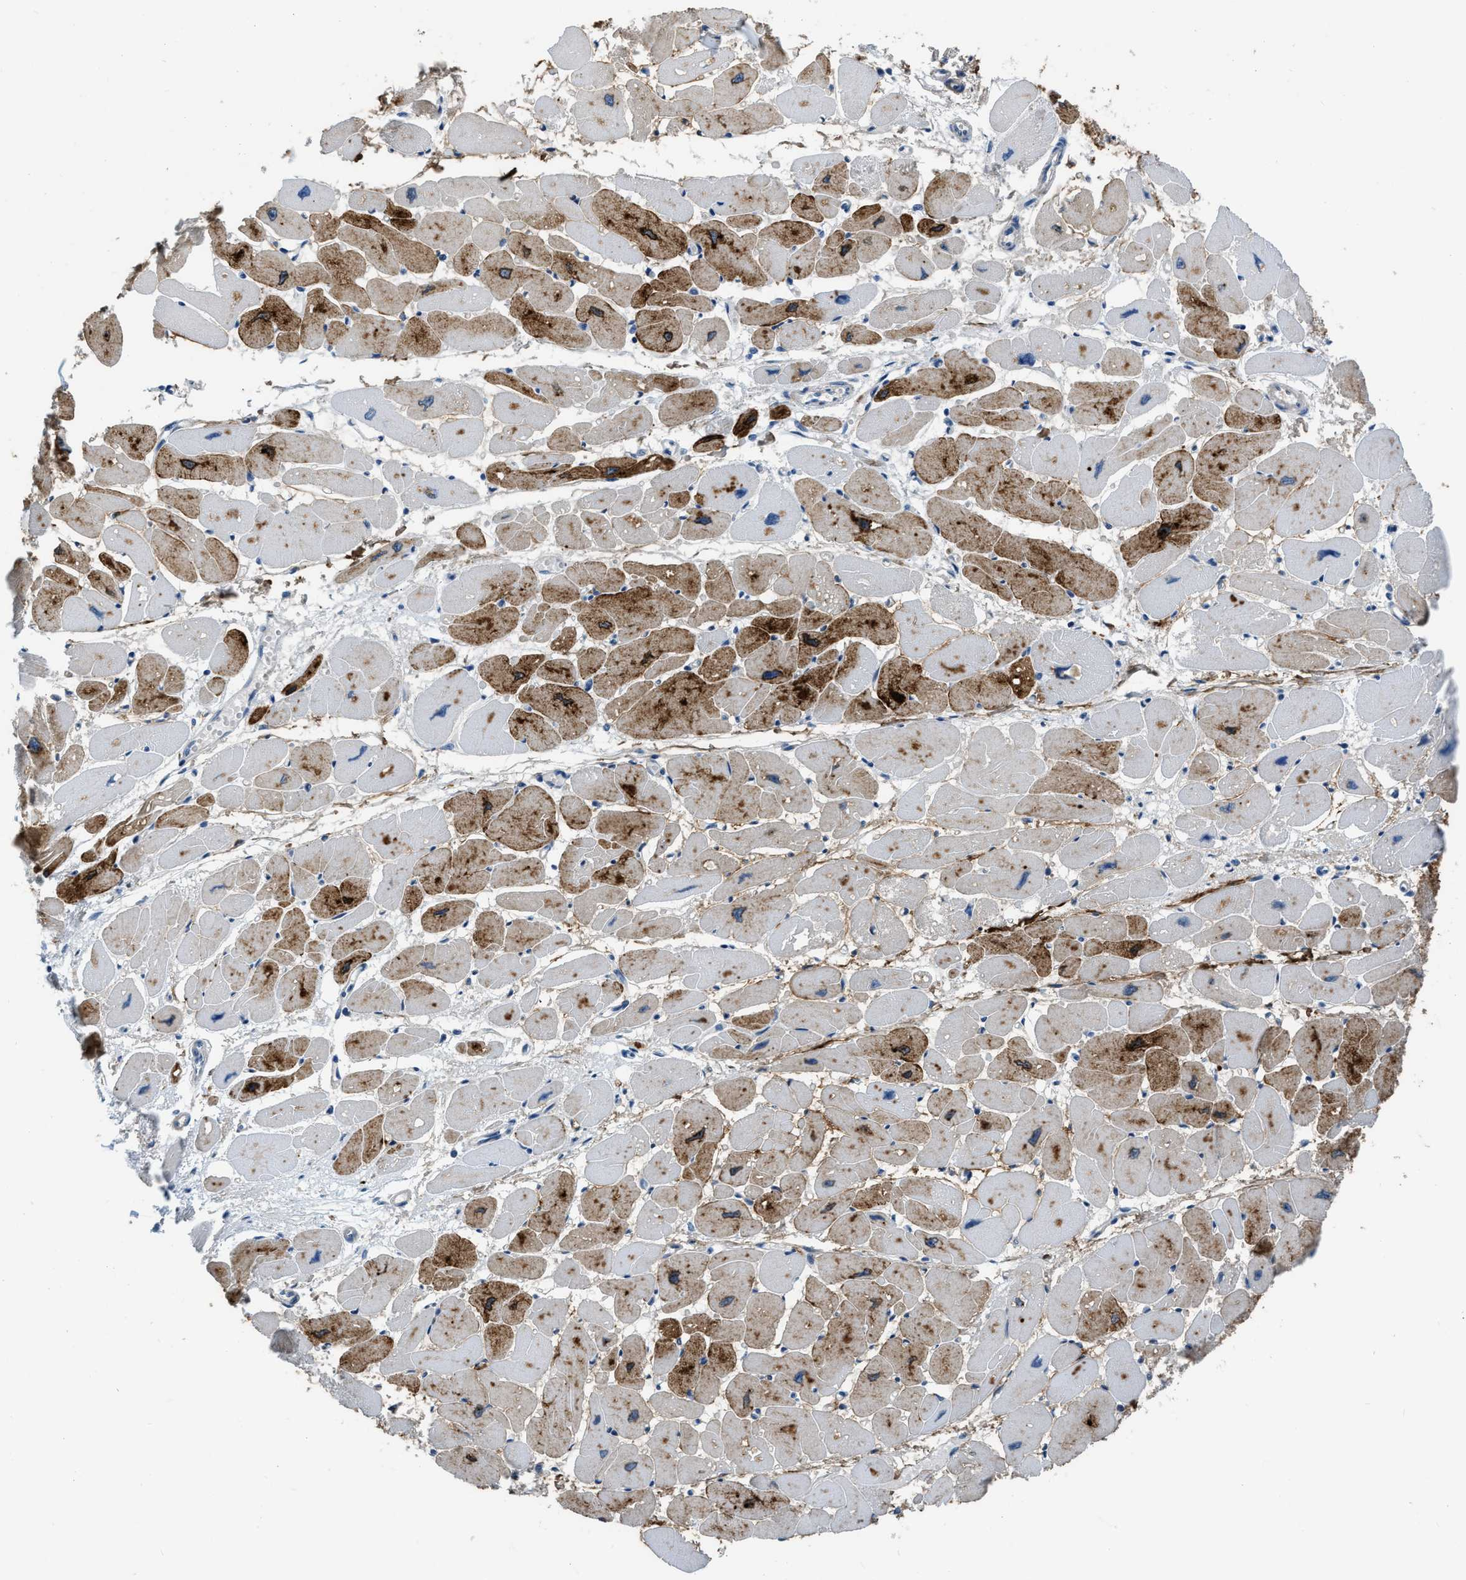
{"staining": {"intensity": "strong", "quantity": "25%-75%", "location": "cytoplasmic/membranous"}, "tissue": "heart muscle", "cell_type": "Cardiomyocytes", "image_type": "normal", "snomed": [{"axis": "morphology", "description": "Normal tissue, NOS"}, {"axis": "topography", "description": "Heart"}], "caption": "Brown immunohistochemical staining in unremarkable heart muscle displays strong cytoplasmic/membranous staining in about 25%-75% of cardiomyocytes. The staining is performed using DAB (3,3'-diaminobenzidine) brown chromogen to label protein expression. The nuclei are counter-stained blue using hematoxylin.", "gene": "PFKP", "patient": {"sex": "female", "age": 54}}